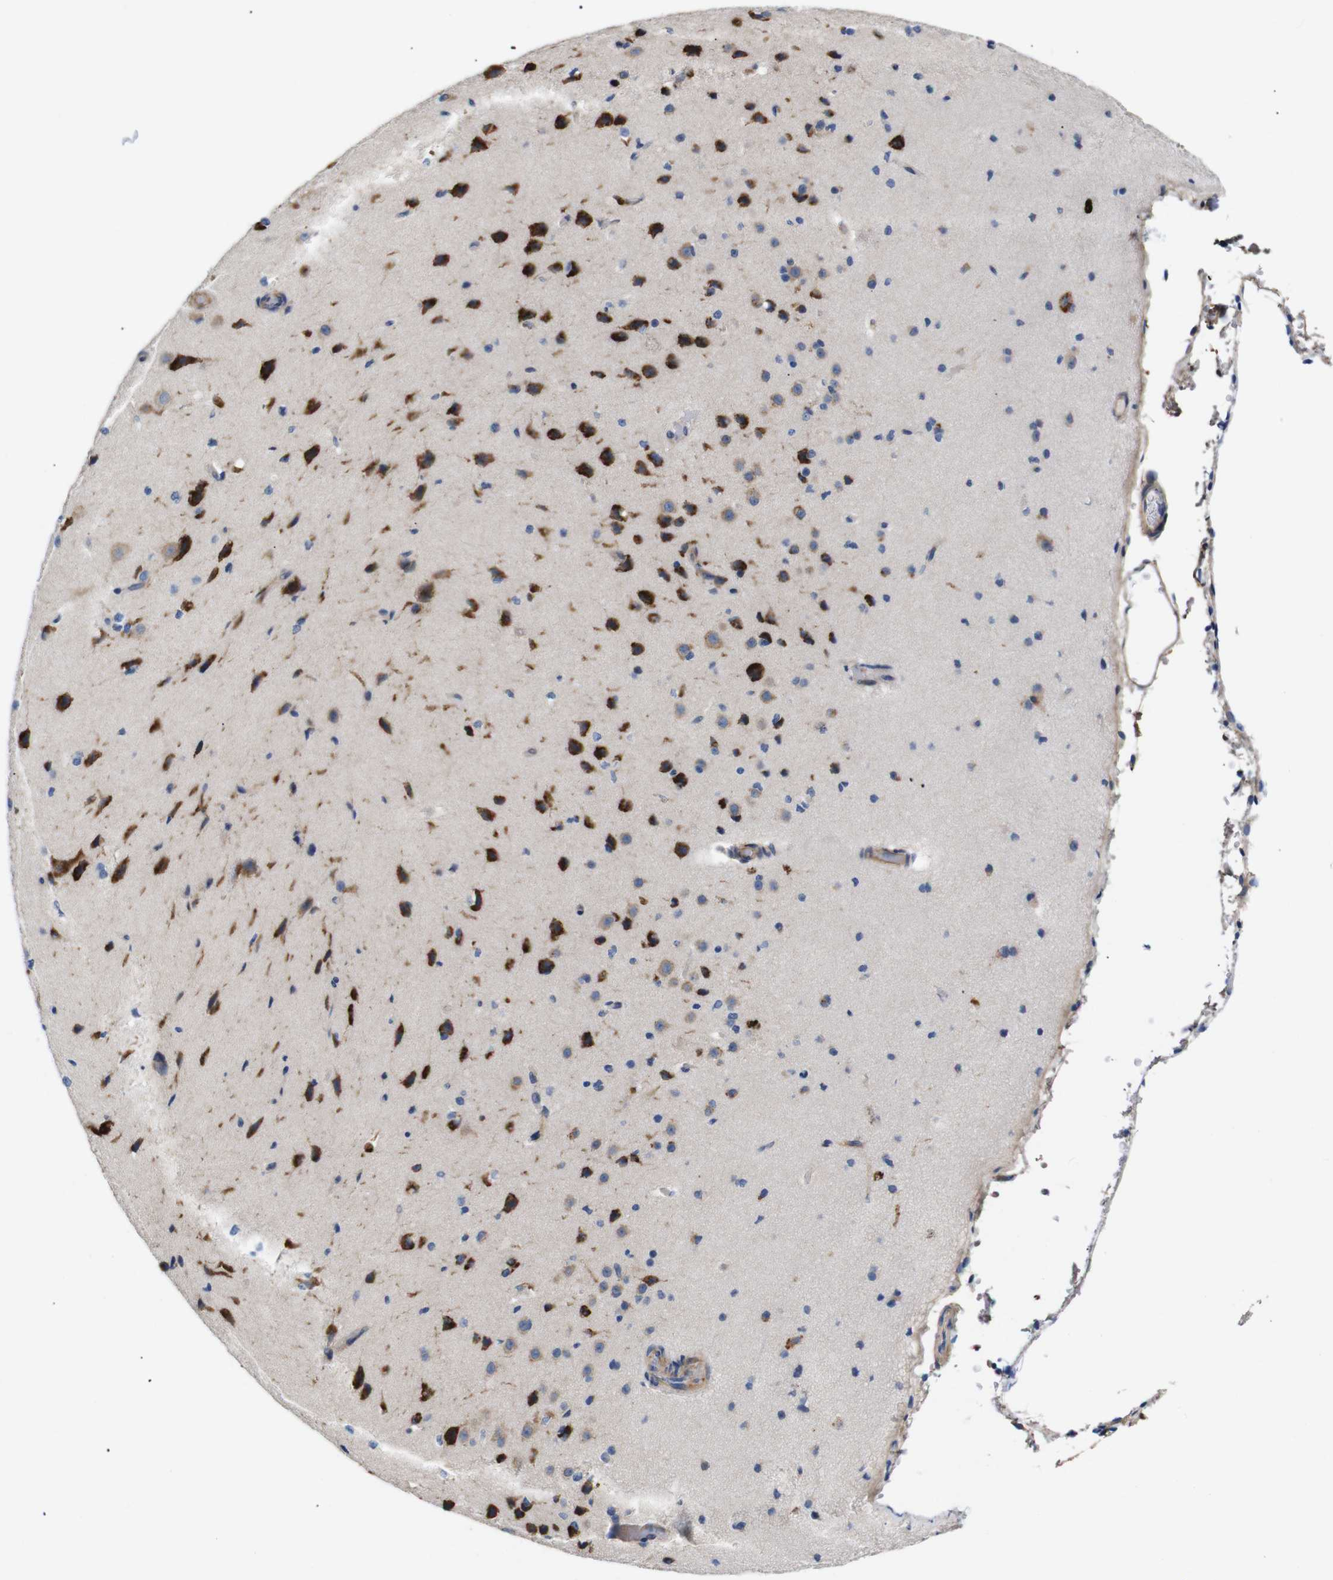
{"staining": {"intensity": "negative", "quantity": "none", "location": "none"}, "tissue": "cerebral cortex", "cell_type": "Endothelial cells", "image_type": "normal", "snomed": [{"axis": "morphology", "description": "Normal tissue, NOS"}, {"axis": "morphology", "description": "Developmental malformation"}, {"axis": "topography", "description": "Cerebral cortex"}], "caption": "Immunohistochemical staining of benign human cerebral cortex exhibits no significant expression in endothelial cells. (DAB IHC with hematoxylin counter stain).", "gene": "UBE2G2", "patient": {"sex": "female", "age": 30}}